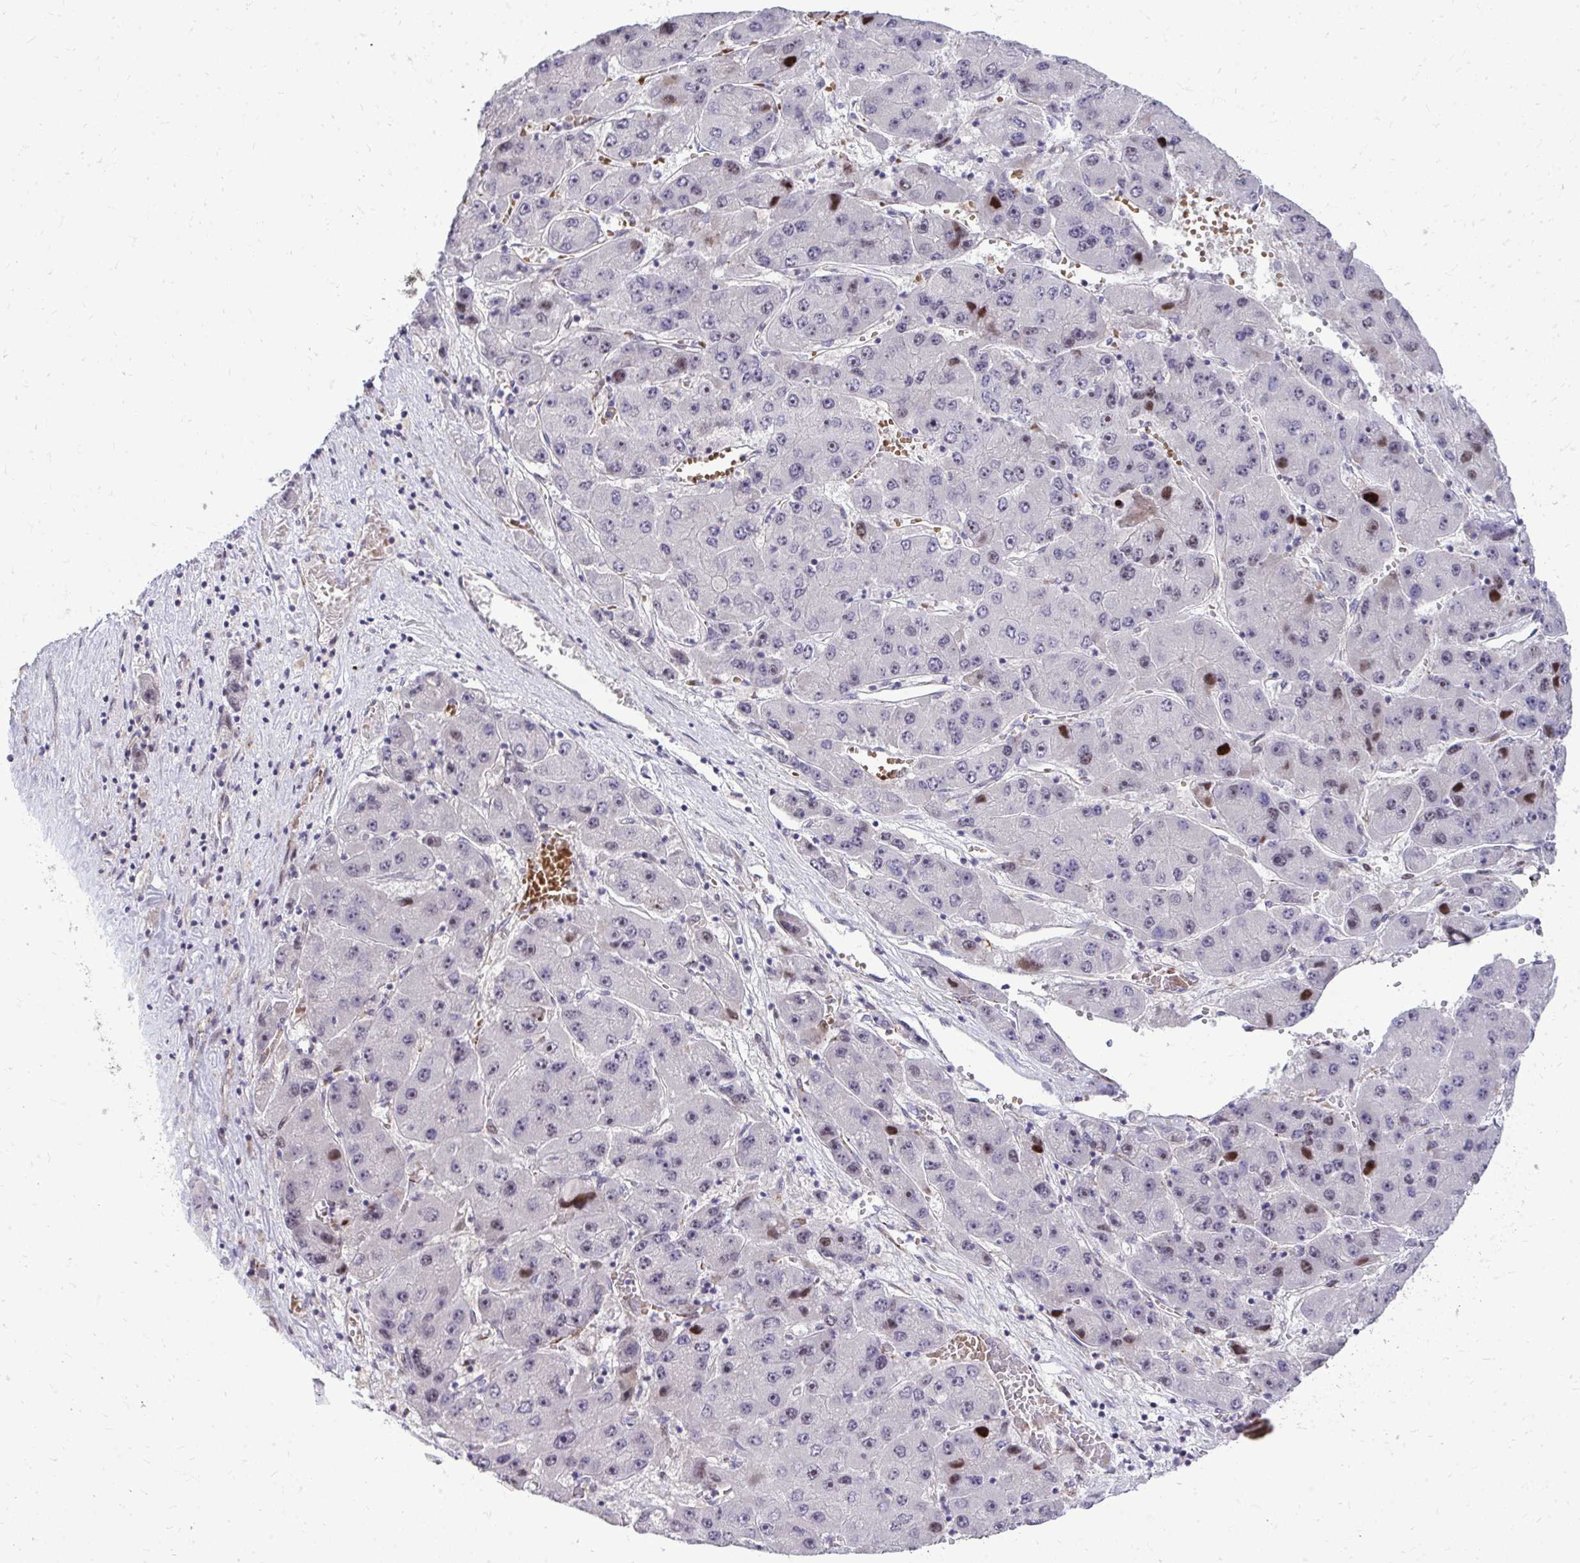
{"staining": {"intensity": "negative", "quantity": "none", "location": "none"}, "tissue": "liver cancer", "cell_type": "Tumor cells", "image_type": "cancer", "snomed": [{"axis": "morphology", "description": "Carcinoma, Hepatocellular, NOS"}, {"axis": "topography", "description": "Liver"}], "caption": "This is an IHC image of hepatocellular carcinoma (liver). There is no positivity in tumor cells.", "gene": "DLX4", "patient": {"sex": "female", "age": 61}}